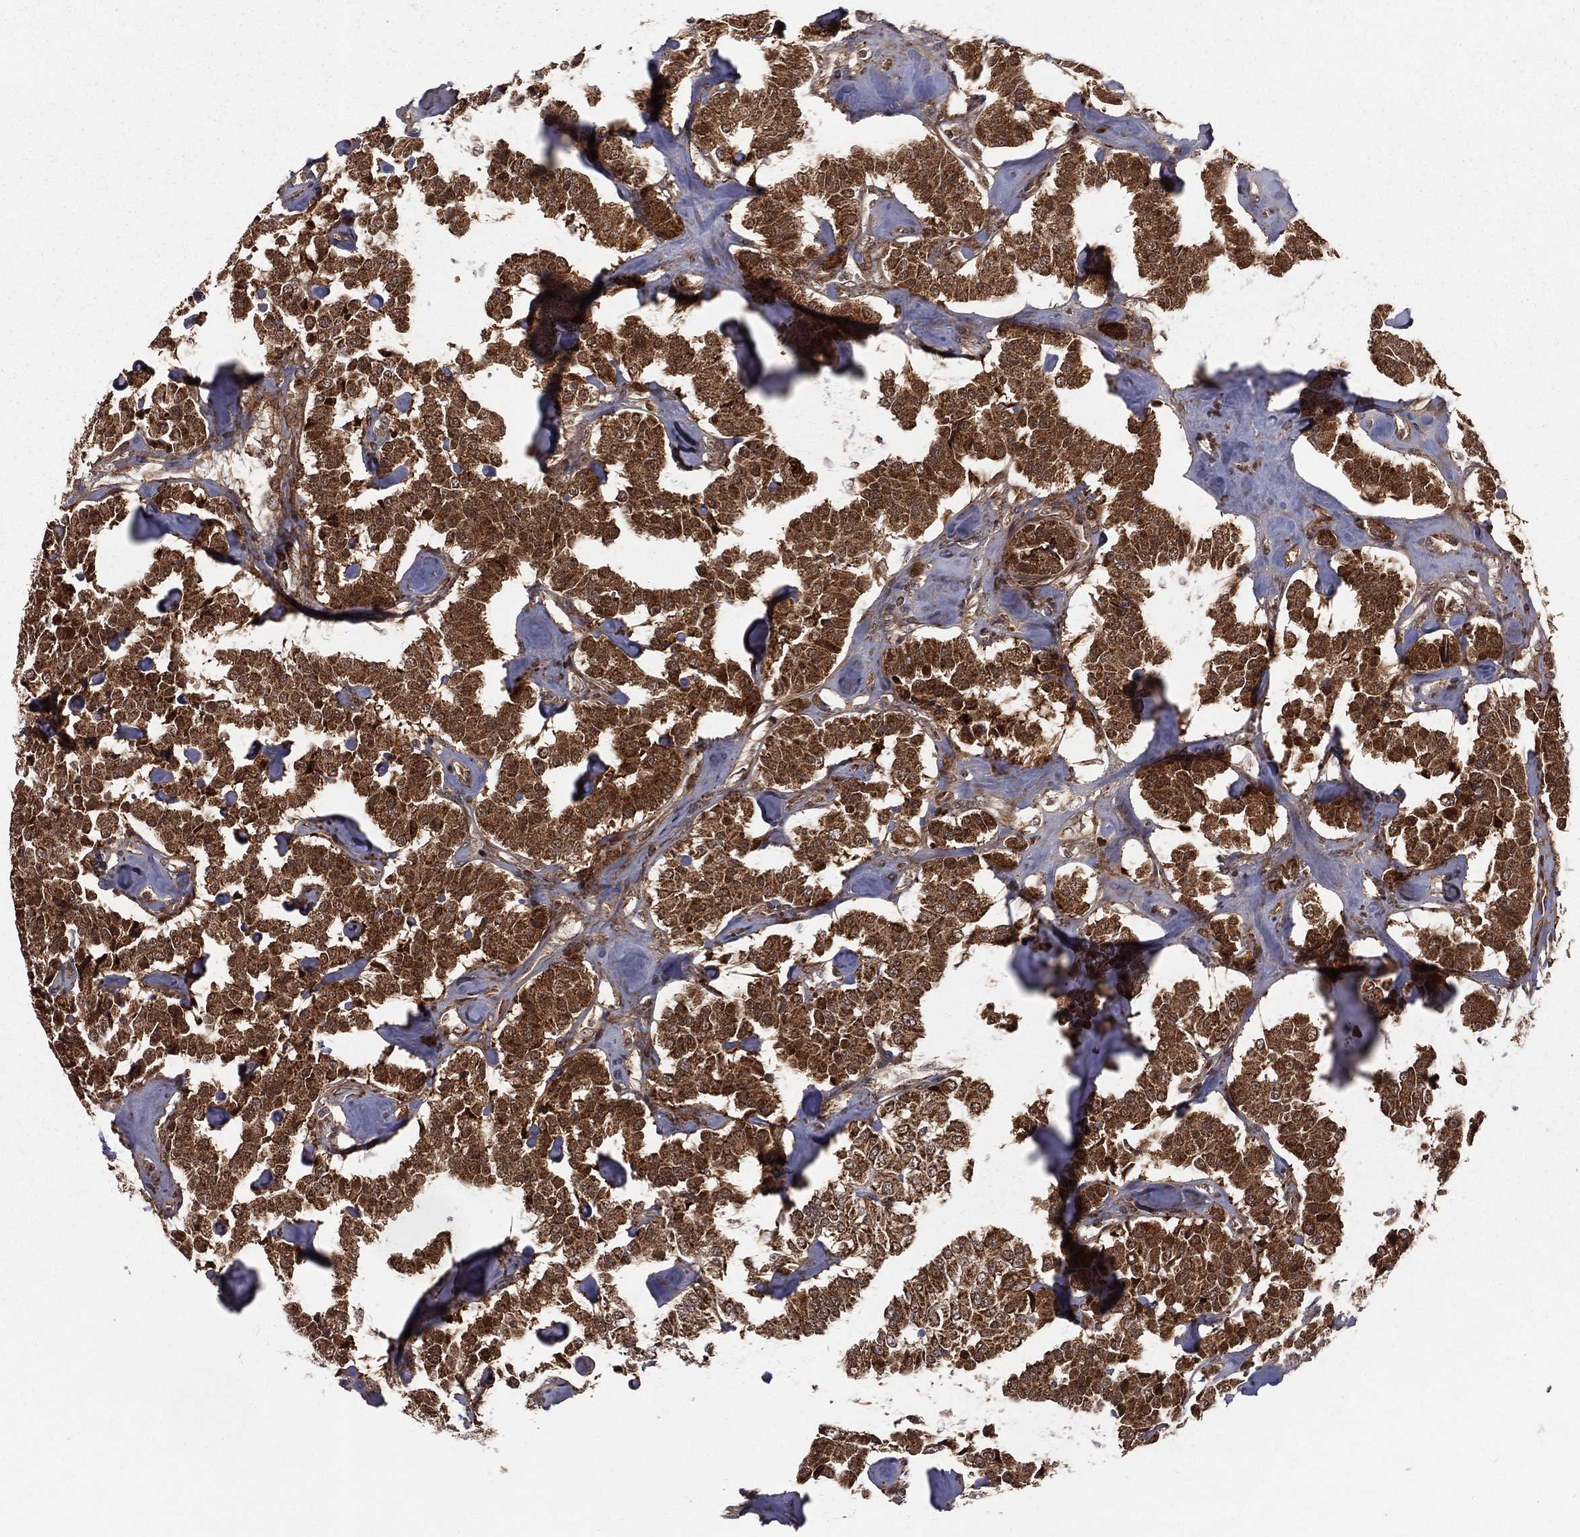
{"staining": {"intensity": "strong", "quantity": ">75%", "location": "cytoplasmic/membranous,nuclear"}, "tissue": "carcinoid", "cell_type": "Tumor cells", "image_type": "cancer", "snomed": [{"axis": "morphology", "description": "Carcinoid, malignant, NOS"}, {"axis": "topography", "description": "Pancreas"}], "caption": "Immunohistochemical staining of carcinoid demonstrates high levels of strong cytoplasmic/membranous and nuclear protein staining in about >75% of tumor cells.", "gene": "MDM2", "patient": {"sex": "male", "age": 41}}